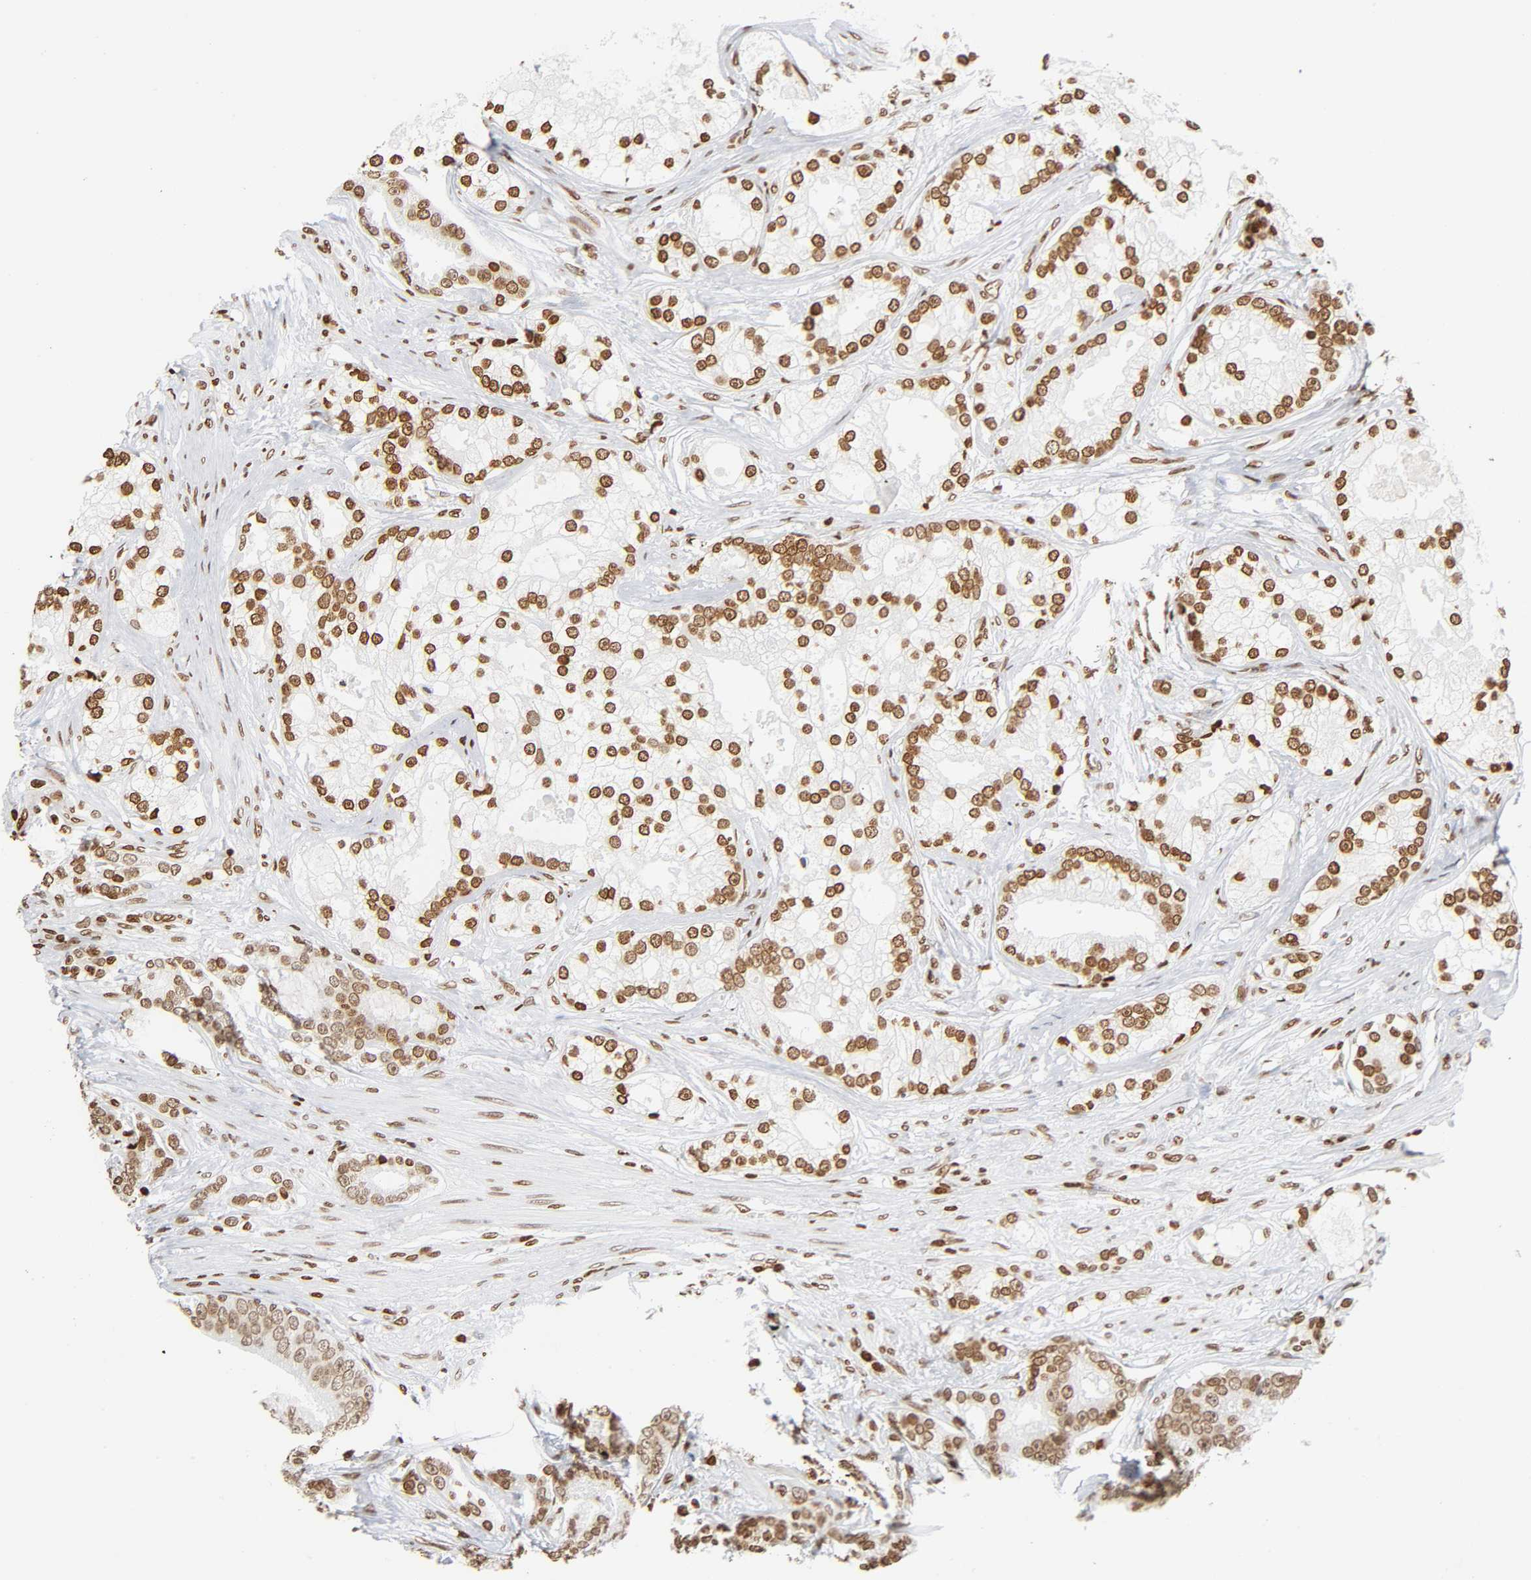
{"staining": {"intensity": "moderate", "quantity": ">75%", "location": "nuclear"}, "tissue": "prostate cancer", "cell_type": "Tumor cells", "image_type": "cancer", "snomed": [{"axis": "morphology", "description": "Adenocarcinoma, Low grade"}, {"axis": "topography", "description": "Prostate"}], "caption": "Low-grade adenocarcinoma (prostate) tissue demonstrates moderate nuclear staining in approximately >75% of tumor cells", "gene": "HOXA6", "patient": {"sex": "male", "age": 58}}